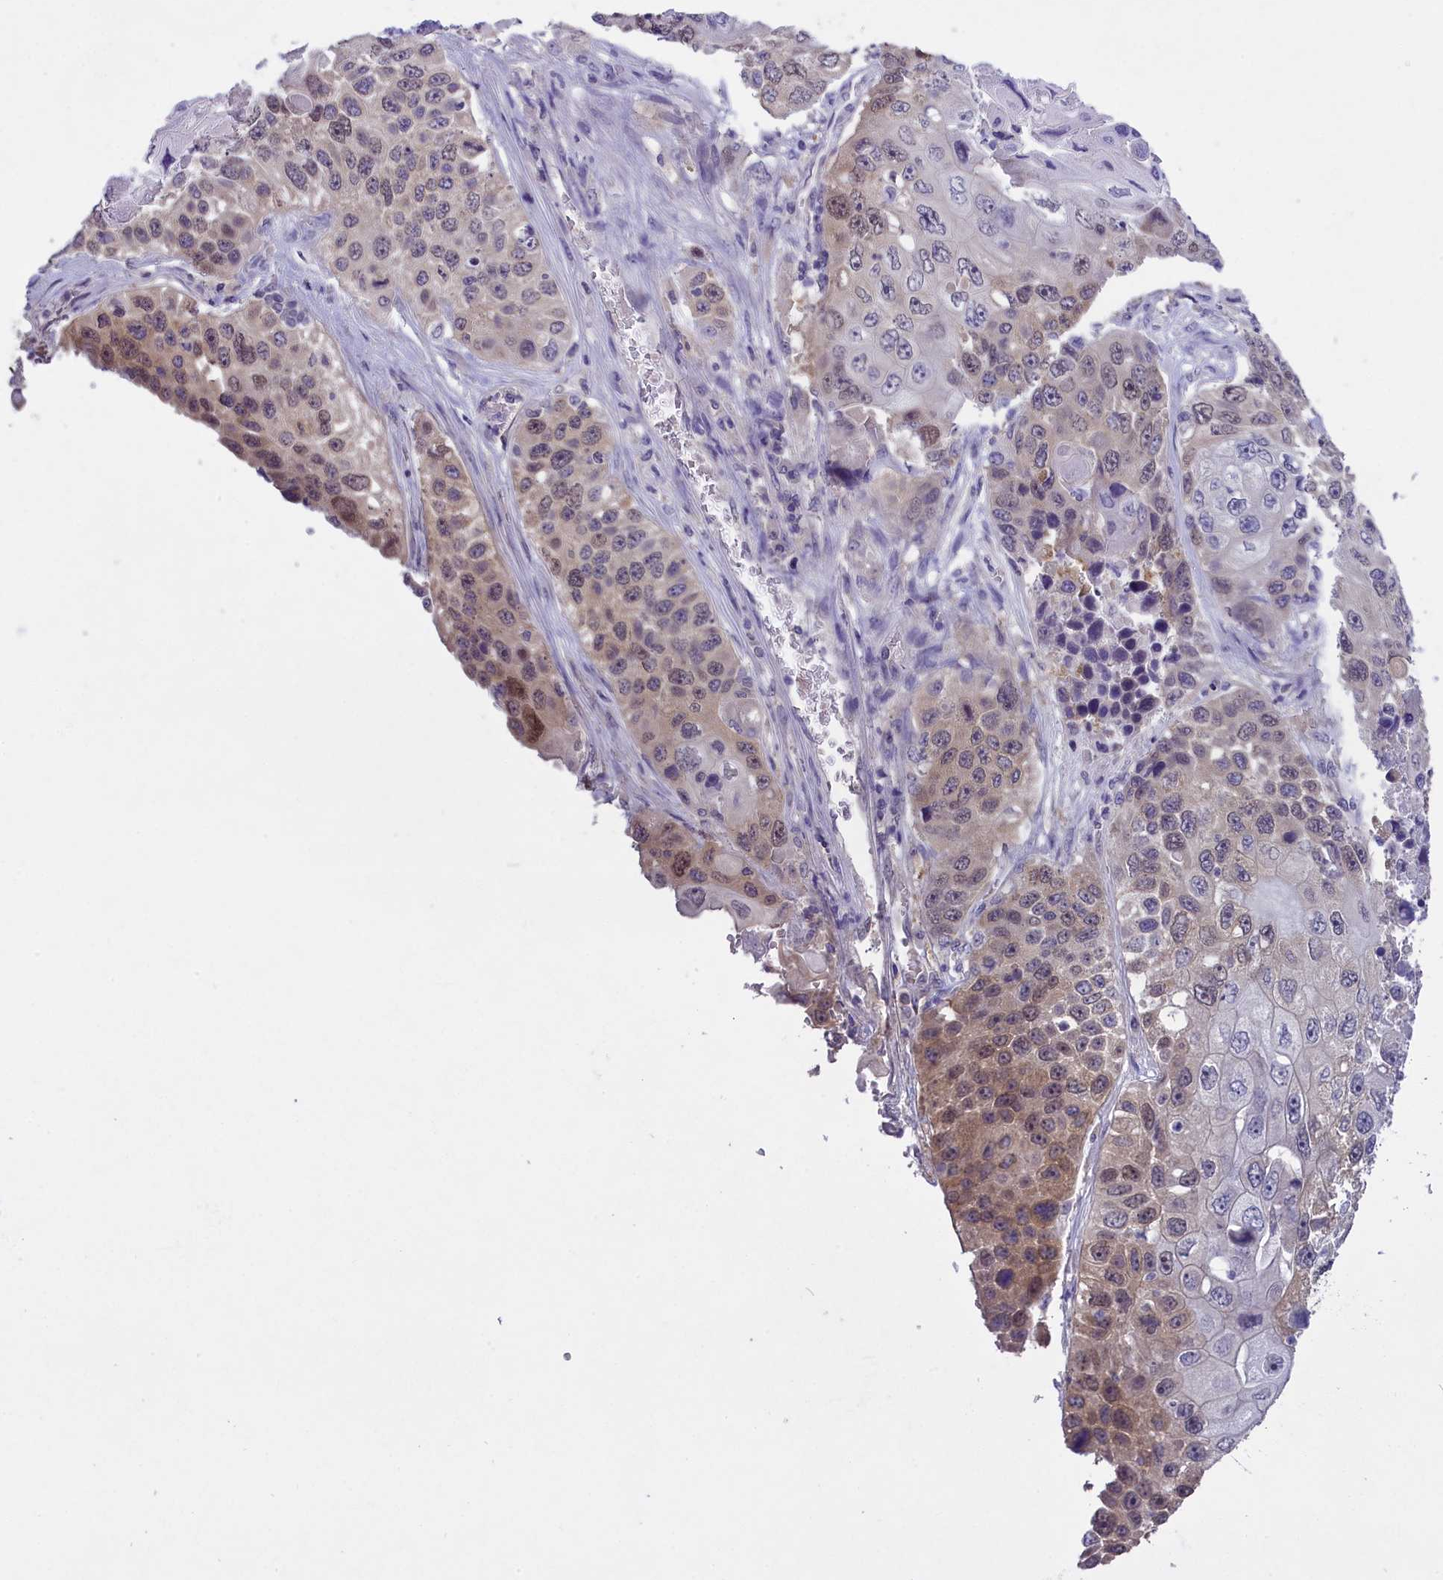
{"staining": {"intensity": "weak", "quantity": "25%-75%", "location": "cytoplasmic/membranous,nuclear"}, "tissue": "lung cancer", "cell_type": "Tumor cells", "image_type": "cancer", "snomed": [{"axis": "morphology", "description": "Squamous cell carcinoma, NOS"}, {"axis": "topography", "description": "Lung"}], "caption": "Tumor cells exhibit low levels of weak cytoplasmic/membranous and nuclear positivity in about 25%-75% of cells in lung cancer (squamous cell carcinoma). The protein of interest is stained brown, and the nuclei are stained in blue (DAB IHC with brightfield microscopy, high magnification).", "gene": "ENPP6", "patient": {"sex": "male", "age": 61}}